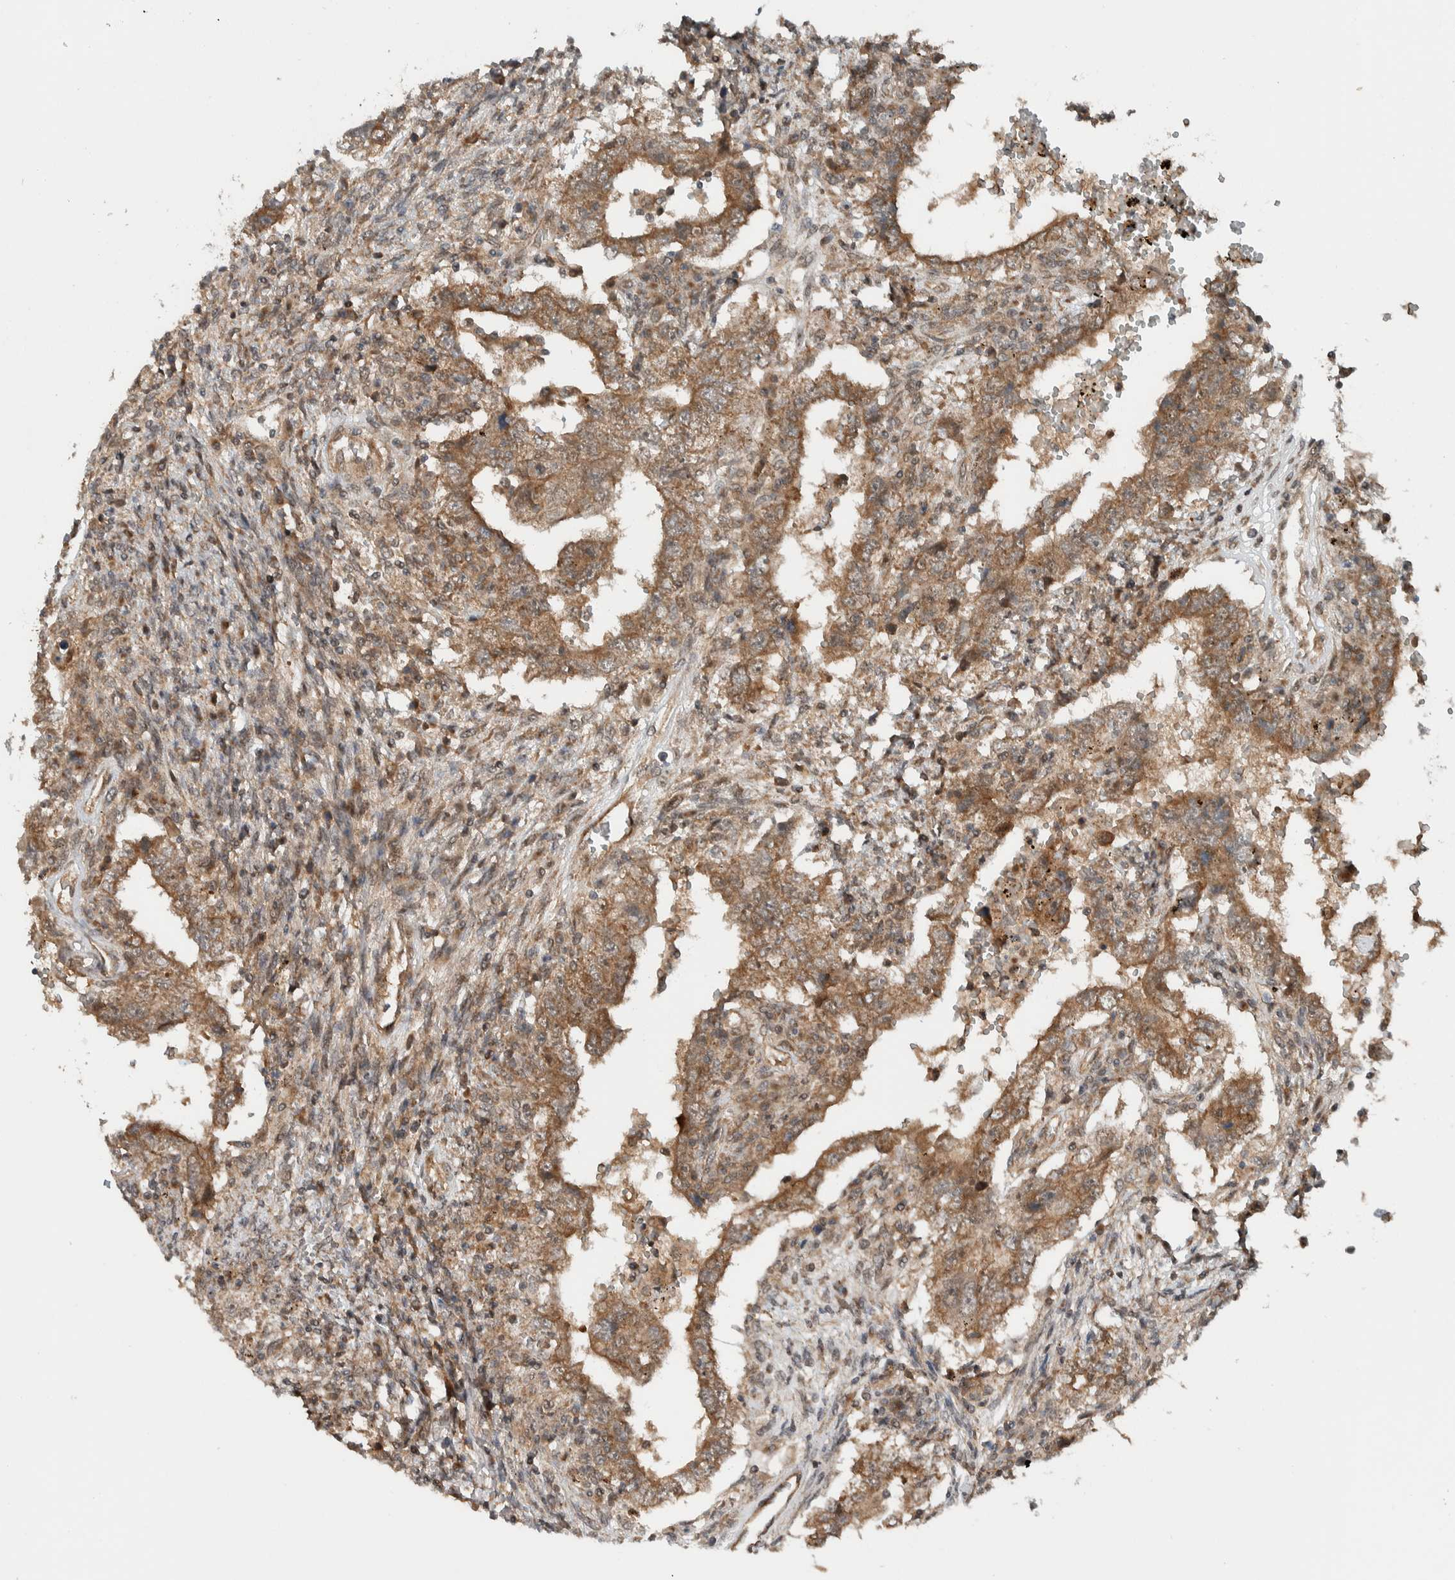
{"staining": {"intensity": "weak", "quantity": ">75%", "location": "cytoplasmic/membranous"}, "tissue": "testis cancer", "cell_type": "Tumor cells", "image_type": "cancer", "snomed": [{"axis": "morphology", "description": "Carcinoma, Embryonal, NOS"}, {"axis": "topography", "description": "Testis"}], "caption": "There is low levels of weak cytoplasmic/membranous staining in tumor cells of testis cancer, as demonstrated by immunohistochemical staining (brown color).", "gene": "KLHL6", "patient": {"sex": "male", "age": 26}}